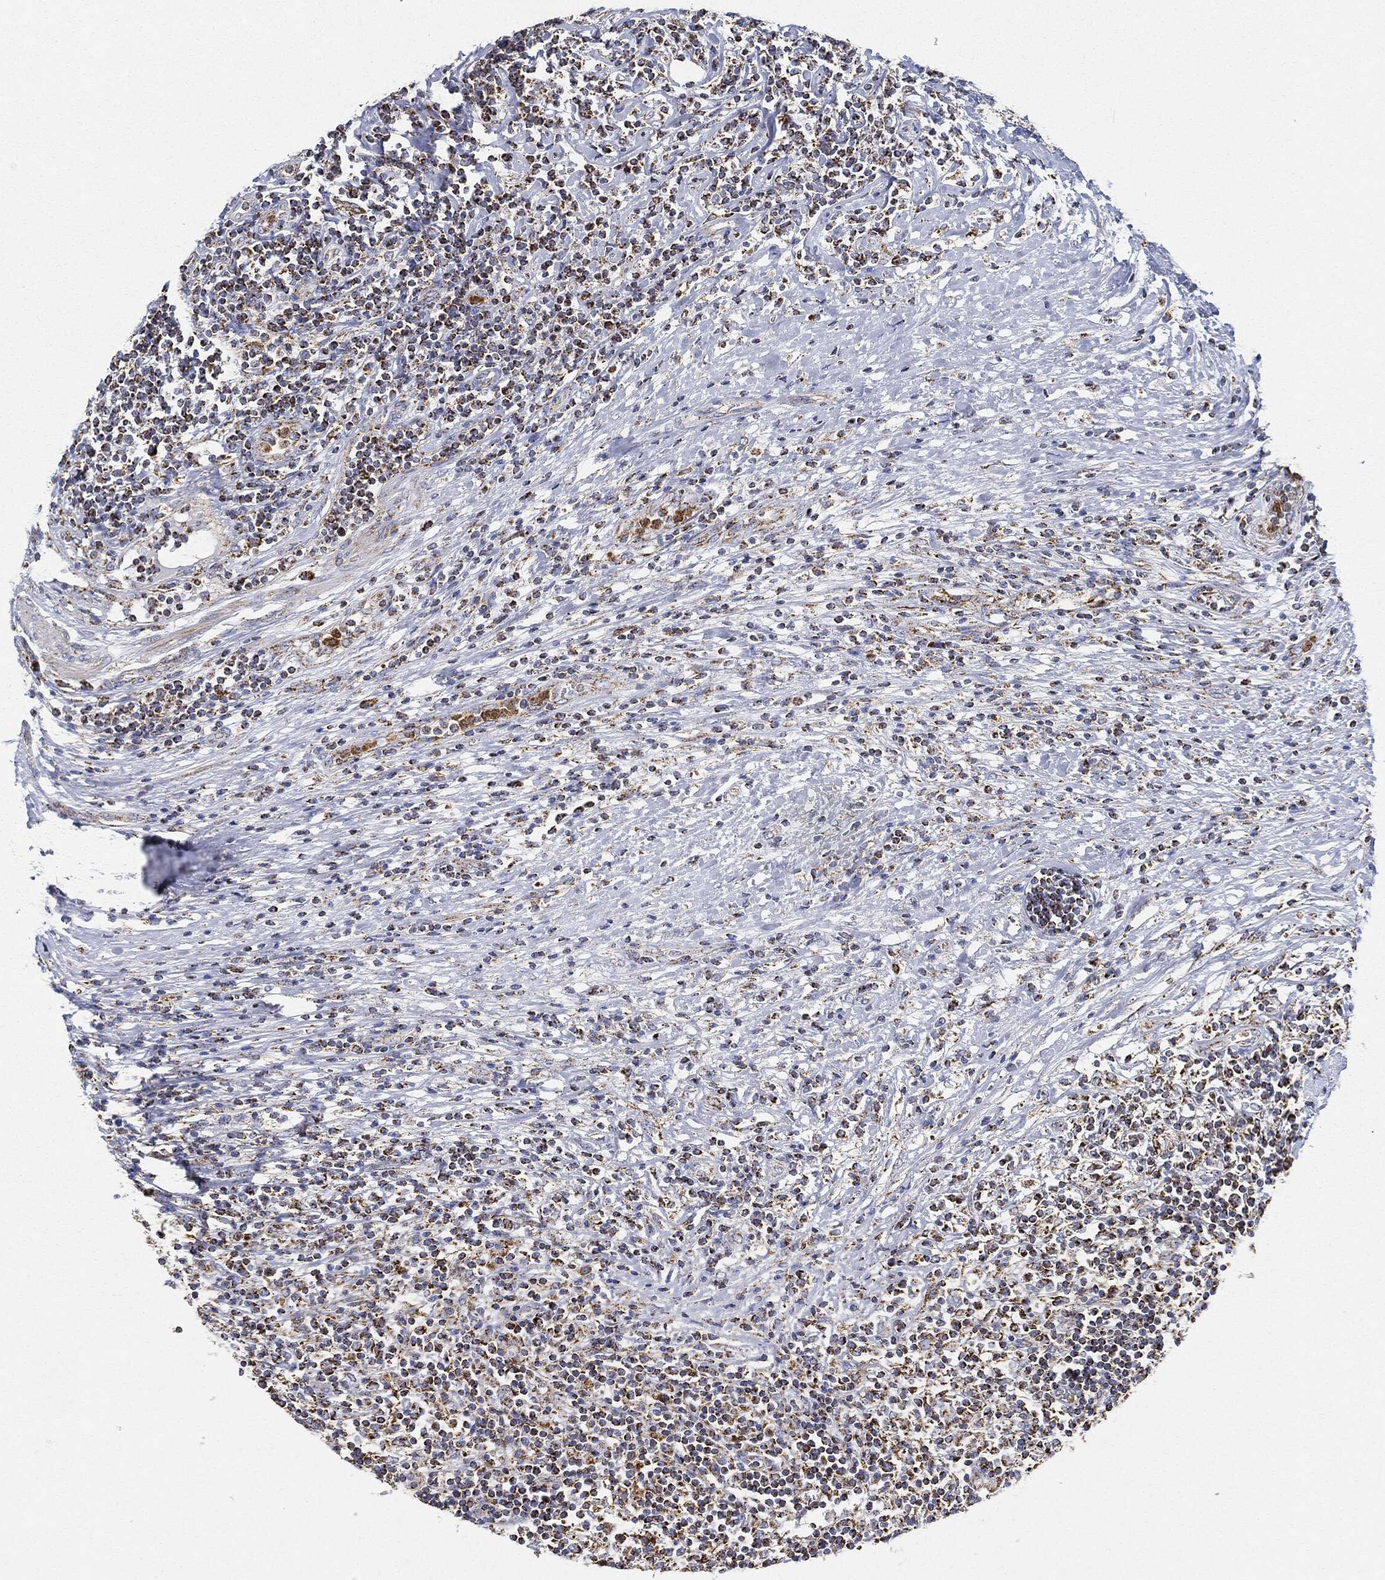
{"staining": {"intensity": "strong", "quantity": ">75%", "location": "cytoplasmic/membranous"}, "tissue": "lymphoma", "cell_type": "Tumor cells", "image_type": "cancer", "snomed": [{"axis": "morphology", "description": "Malignant lymphoma, non-Hodgkin's type, High grade"}, {"axis": "topography", "description": "Lymph node"}], "caption": "Protein expression analysis of lymphoma demonstrates strong cytoplasmic/membranous expression in about >75% of tumor cells. (DAB = brown stain, brightfield microscopy at high magnification).", "gene": "CAPN15", "patient": {"sex": "female", "age": 84}}